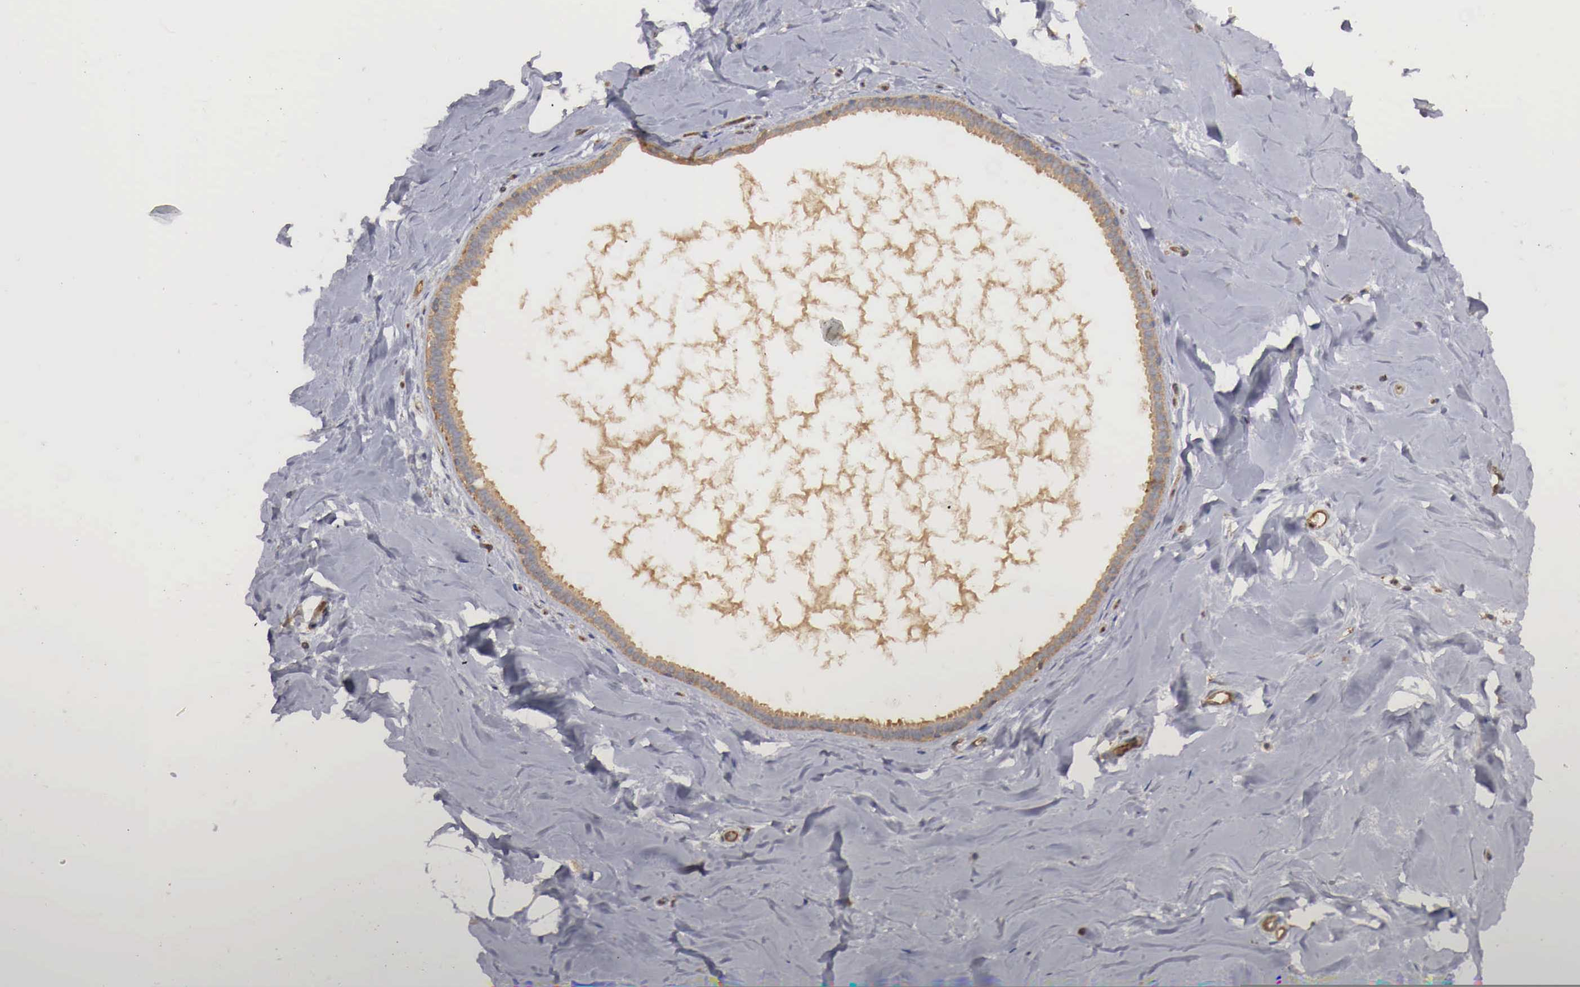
{"staining": {"intensity": "negative", "quantity": "none", "location": "none"}, "tissue": "breast", "cell_type": "Adipocytes", "image_type": "normal", "snomed": [{"axis": "morphology", "description": "Normal tissue, NOS"}, {"axis": "topography", "description": "Breast"}], "caption": "Immunohistochemistry histopathology image of benign breast stained for a protein (brown), which reveals no positivity in adipocytes.", "gene": "ARMCX4", "patient": {"sex": "female", "age": 54}}